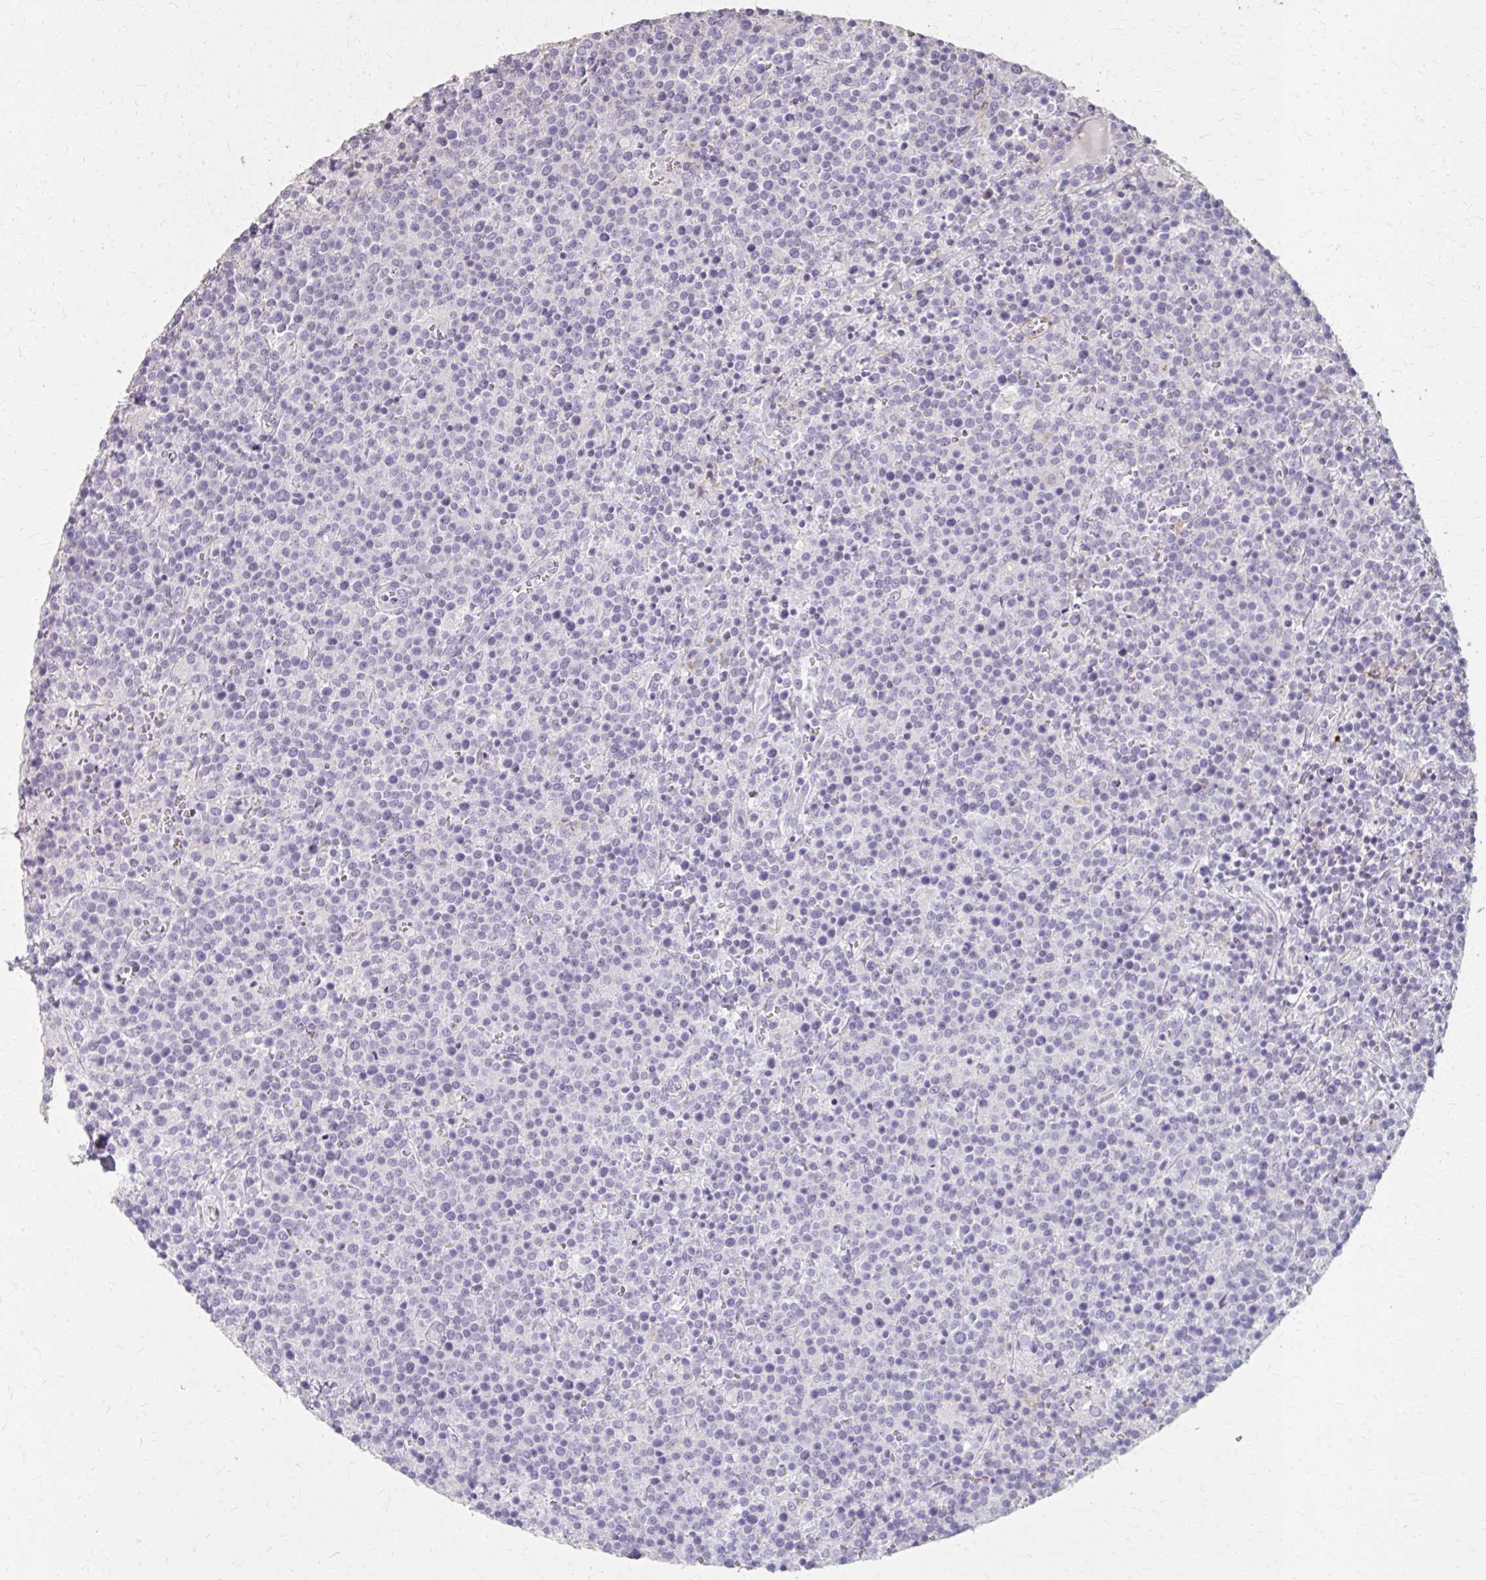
{"staining": {"intensity": "negative", "quantity": "none", "location": "none"}, "tissue": "lymphoma", "cell_type": "Tumor cells", "image_type": "cancer", "snomed": [{"axis": "morphology", "description": "Malignant lymphoma, non-Hodgkin's type, High grade"}, {"axis": "topography", "description": "Lymph node"}], "caption": "This is an IHC histopathology image of lymphoma. There is no expression in tumor cells.", "gene": "TENM4", "patient": {"sex": "male", "age": 61}}